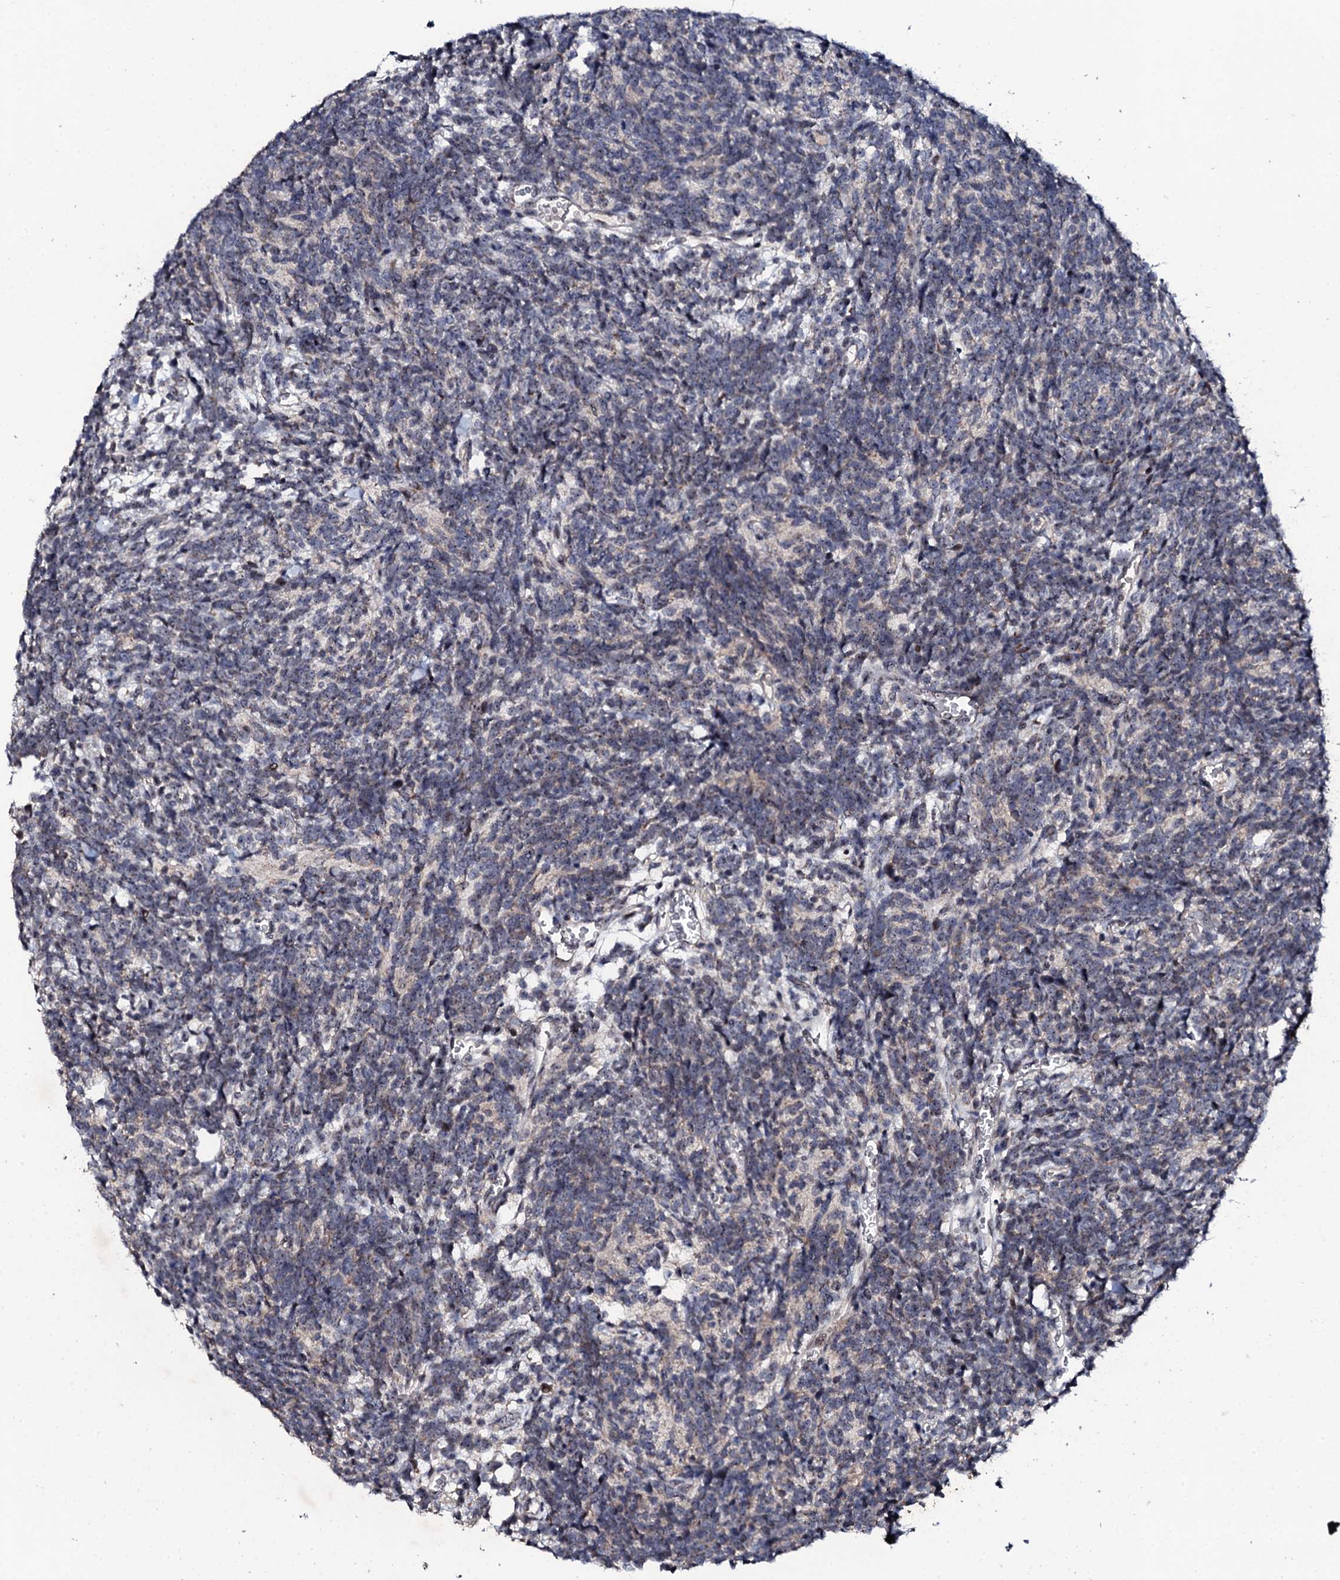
{"staining": {"intensity": "negative", "quantity": "none", "location": "none"}, "tissue": "glioma", "cell_type": "Tumor cells", "image_type": "cancer", "snomed": [{"axis": "morphology", "description": "Glioma, malignant, Low grade"}, {"axis": "topography", "description": "Brain"}], "caption": "Immunohistochemistry of human low-grade glioma (malignant) reveals no expression in tumor cells. Brightfield microscopy of immunohistochemistry stained with DAB (3,3'-diaminobenzidine) (brown) and hematoxylin (blue), captured at high magnification.", "gene": "FAM111A", "patient": {"sex": "female", "age": 1}}